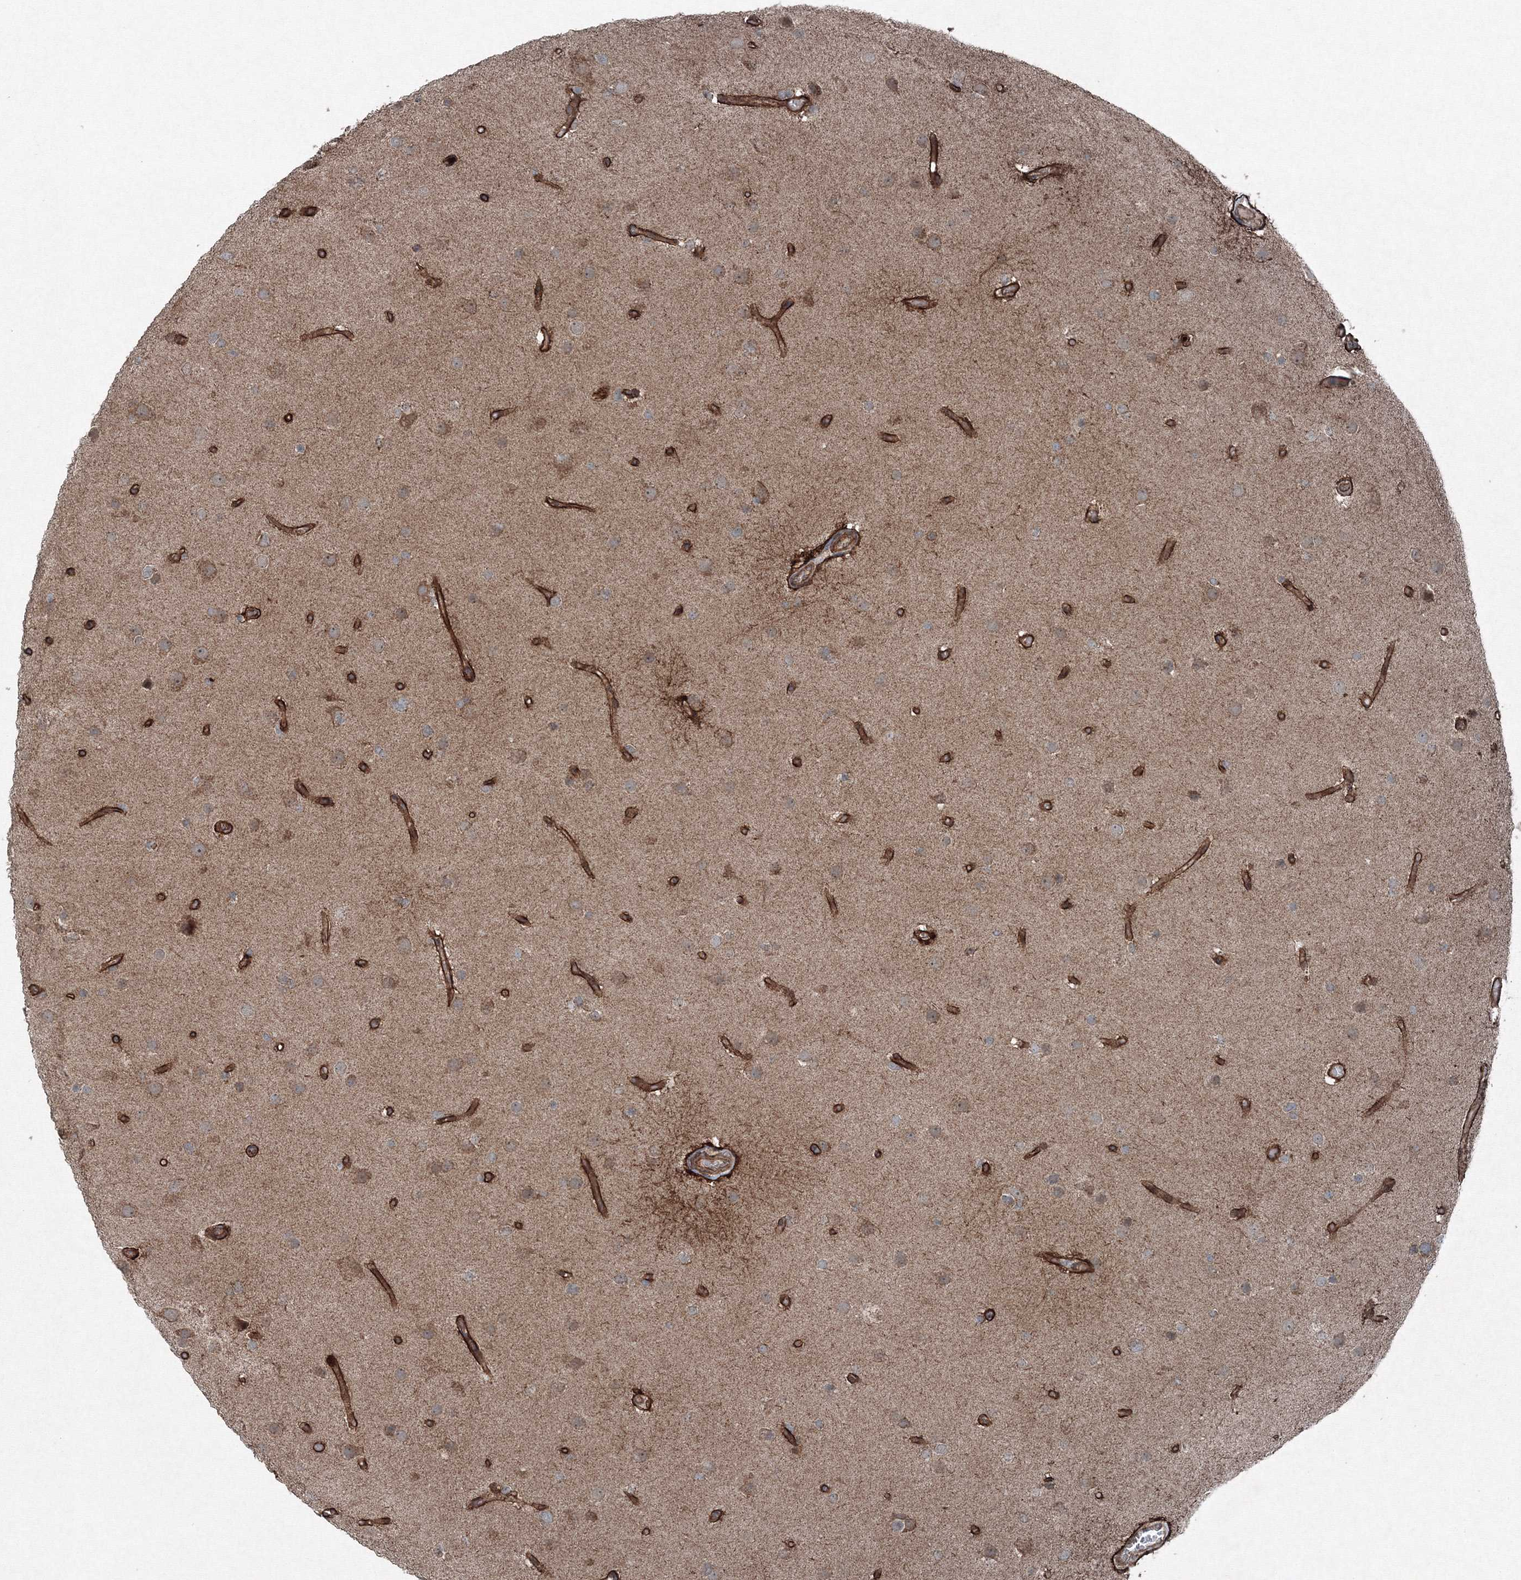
{"staining": {"intensity": "moderate", "quantity": ">75%", "location": "cytoplasmic/membranous"}, "tissue": "glioma", "cell_type": "Tumor cells", "image_type": "cancer", "snomed": [{"axis": "morphology", "description": "Glioma, malignant, High grade"}, {"axis": "topography", "description": "Cerebral cortex"}], "caption": "Protein staining exhibits moderate cytoplasmic/membranous expression in about >75% of tumor cells in malignant glioma (high-grade).", "gene": "COPS7B", "patient": {"sex": "female", "age": 36}}